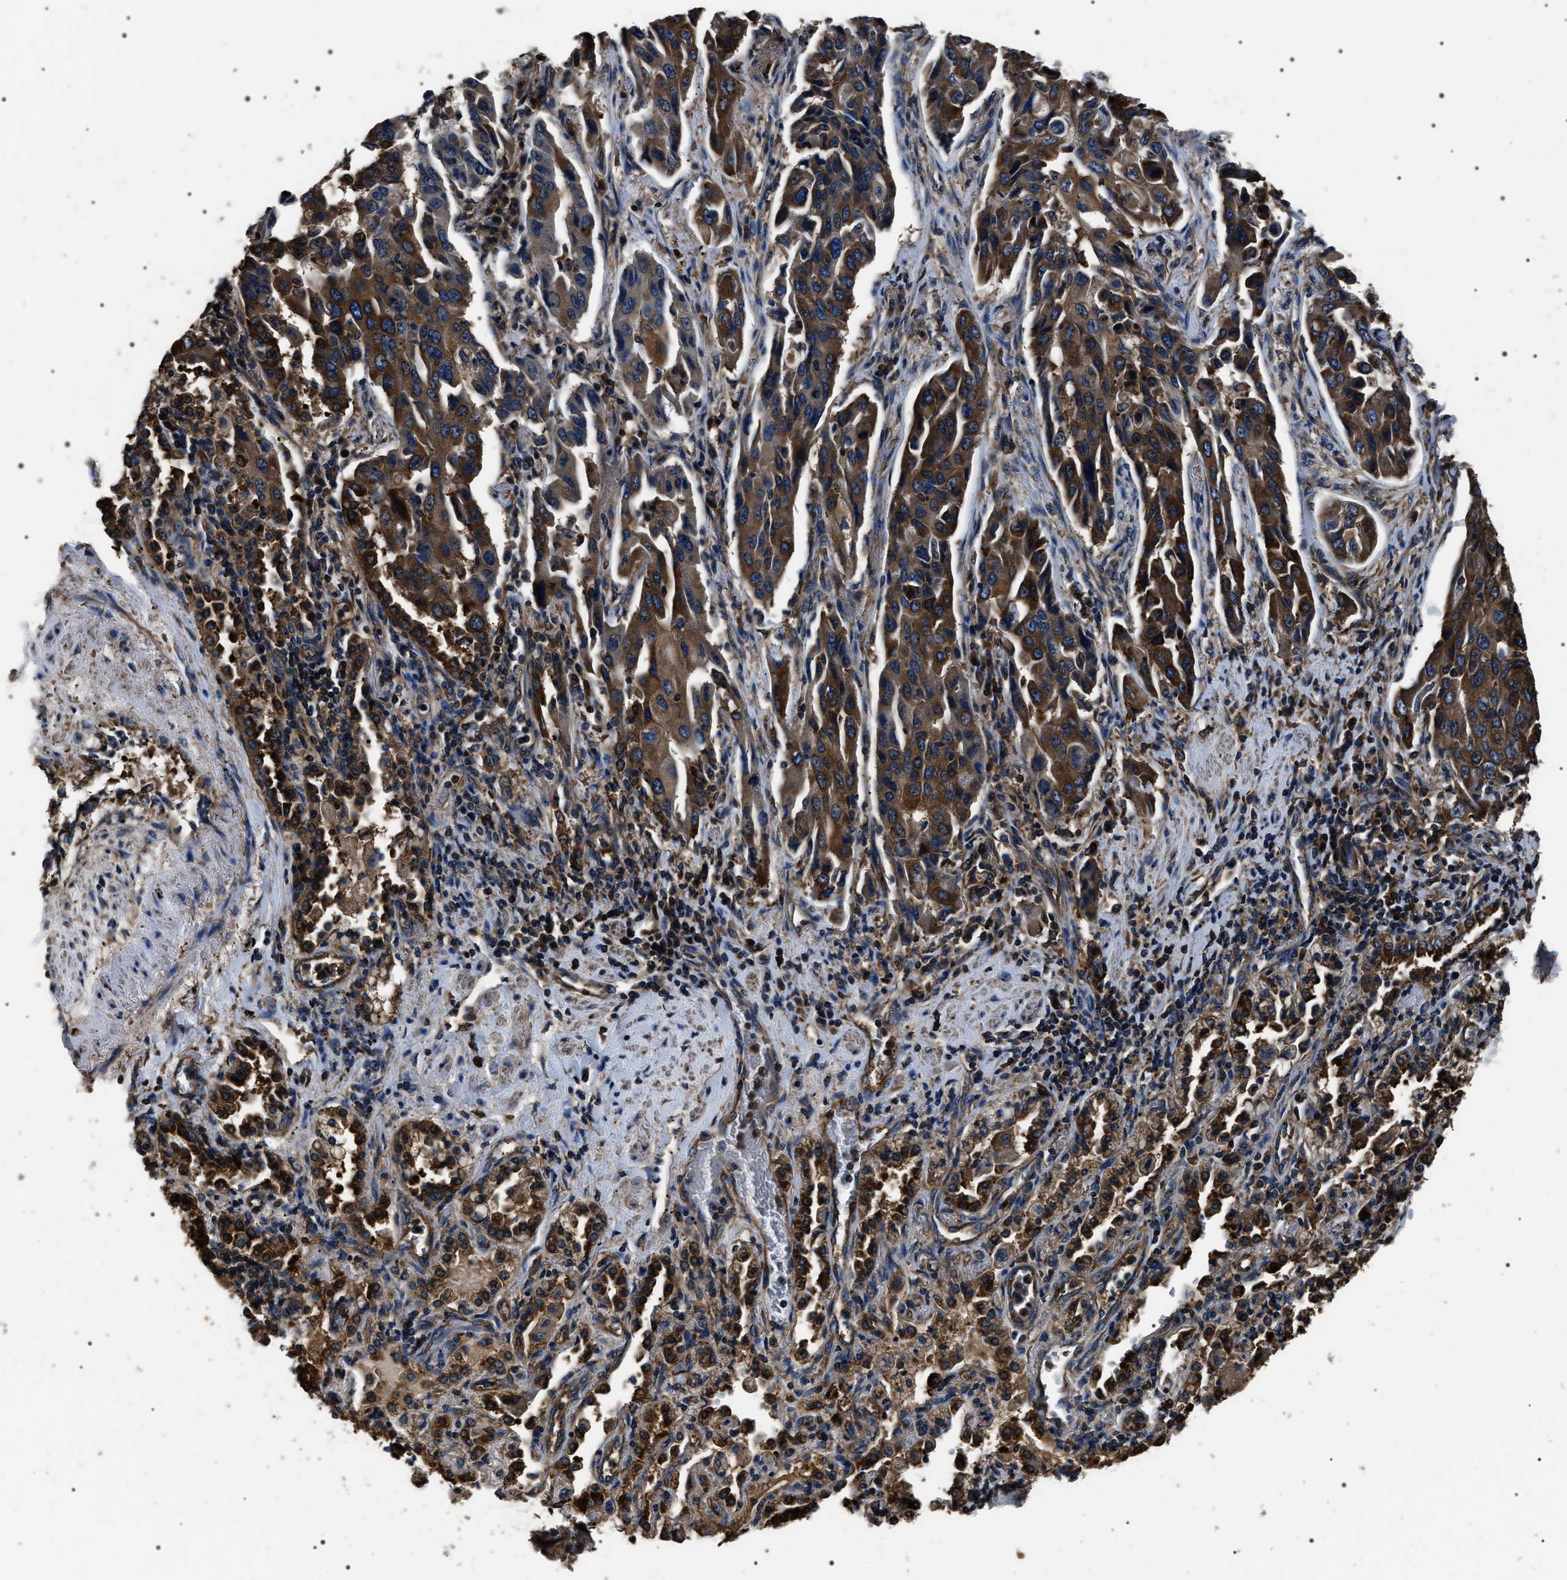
{"staining": {"intensity": "strong", "quantity": ">75%", "location": "cytoplasmic/membranous"}, "tissue": "lung cancer", "cell_type": "Tumor cells", "image_type": "cancer", "snomed": [{"axis": "morphology", "description": "Adenocarcinoma, NOS"}, {"axis": "topography", "description": "Lung"}], "caption": "This is a photomicrograph of immunohistochemistry staining of lung cancer (adenocarcinoma), which shows strong expression in the cytoplasmic/membranous of tumor cells.", "gene": "HSCB", "patient": {"sex": "female", "age": 65}}